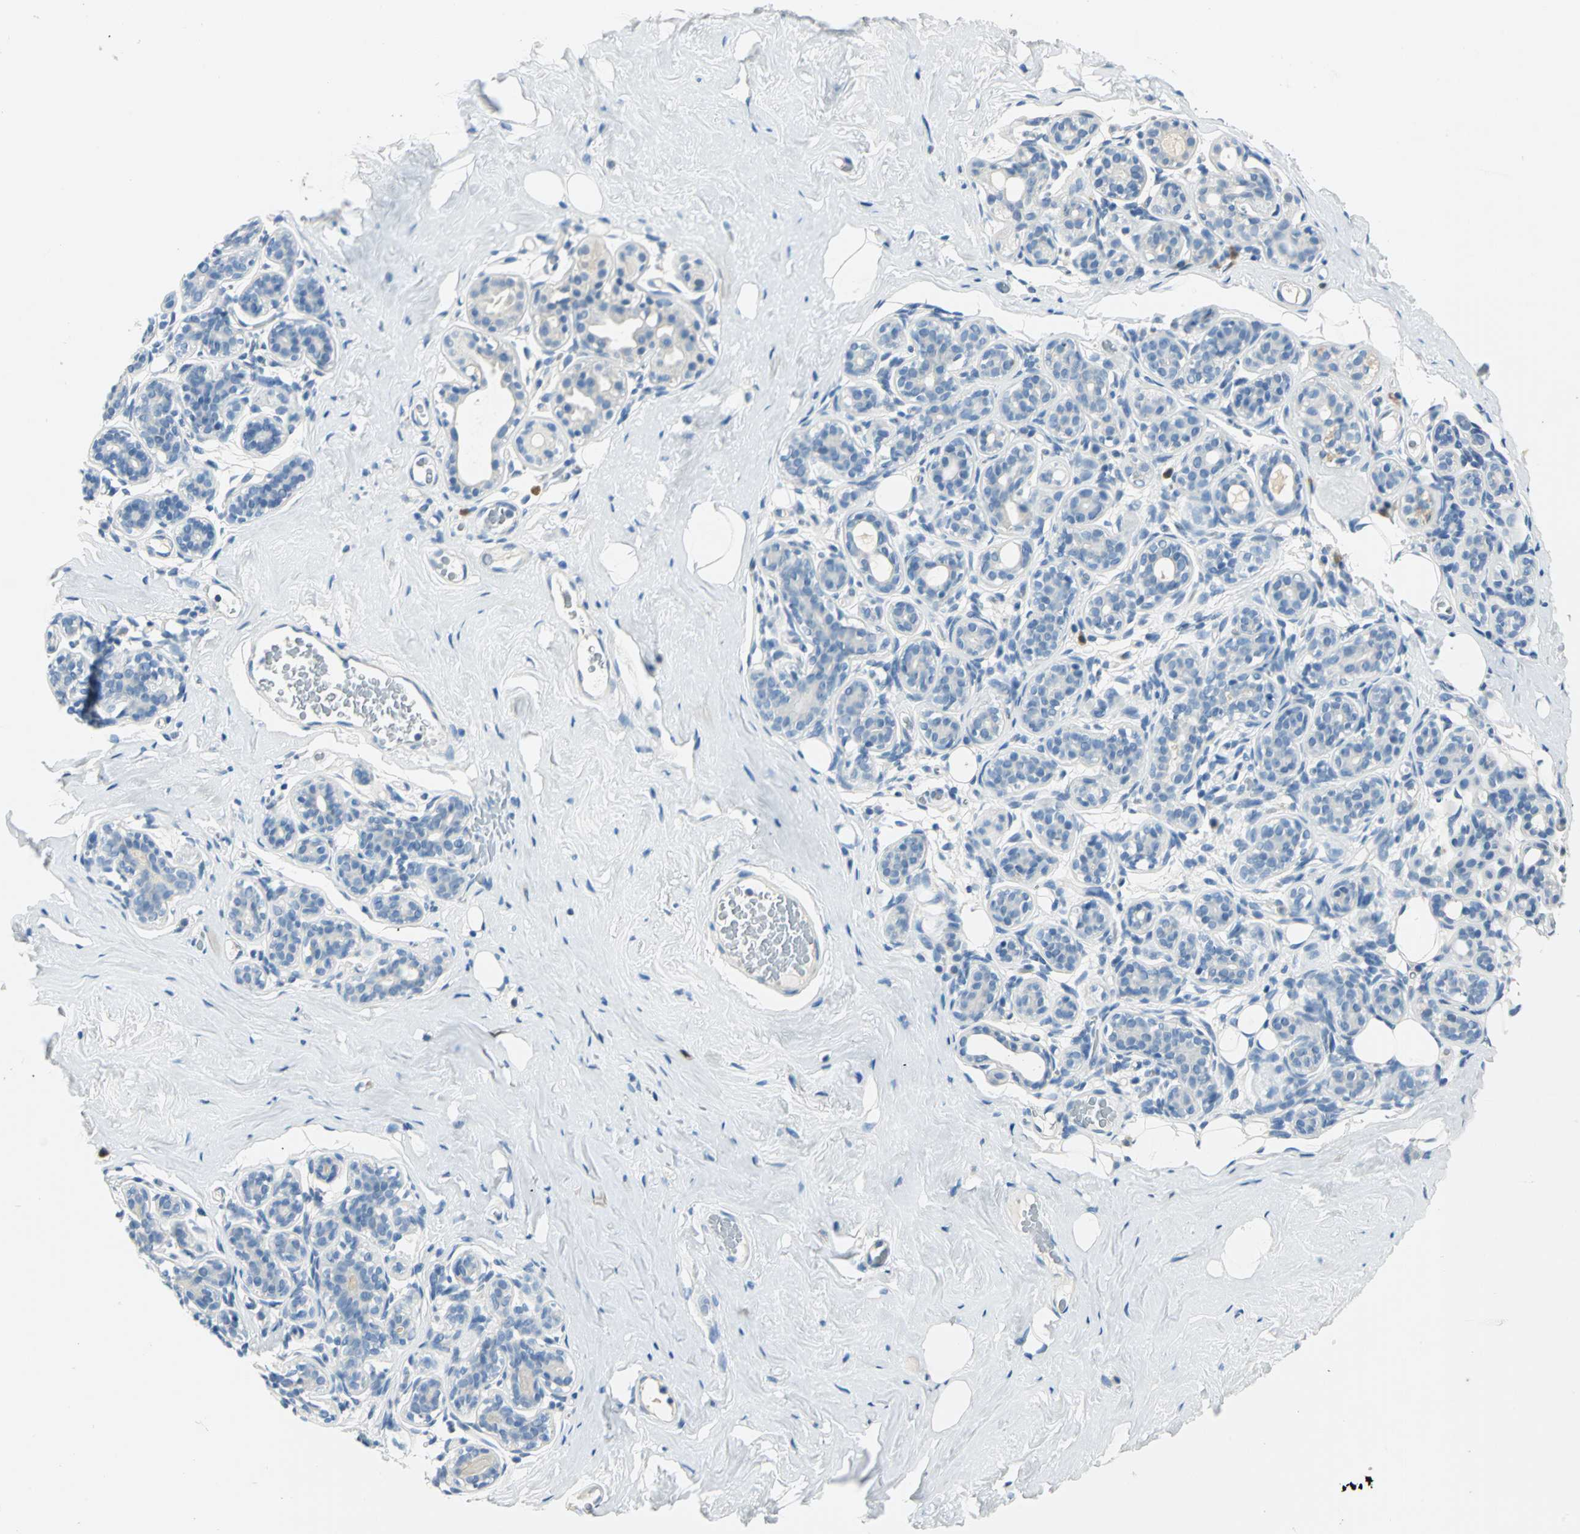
{"staining": {"intensity": "negative", "quantity": "none", "location": "none"}, "tissue": "breast", "cell_type": "Glandular cells", "image_type": "normal", "snomed": [{"axis": "morphology", "description": "Normal tissue, NOS"}, {"axis": "topography", "description": "Breast"}], "caption": "Immunohistochemistry (IHC) histopathology image of normal human breast stained for a protein (brown), which displays no expression in glandular cells. (DAB (3,3'-diaminobenzidine) IHC visualized using brightfield microscopy, high magnification).", "gene": "UCHL1", "patient": {"sex": "female", "age": 75}}